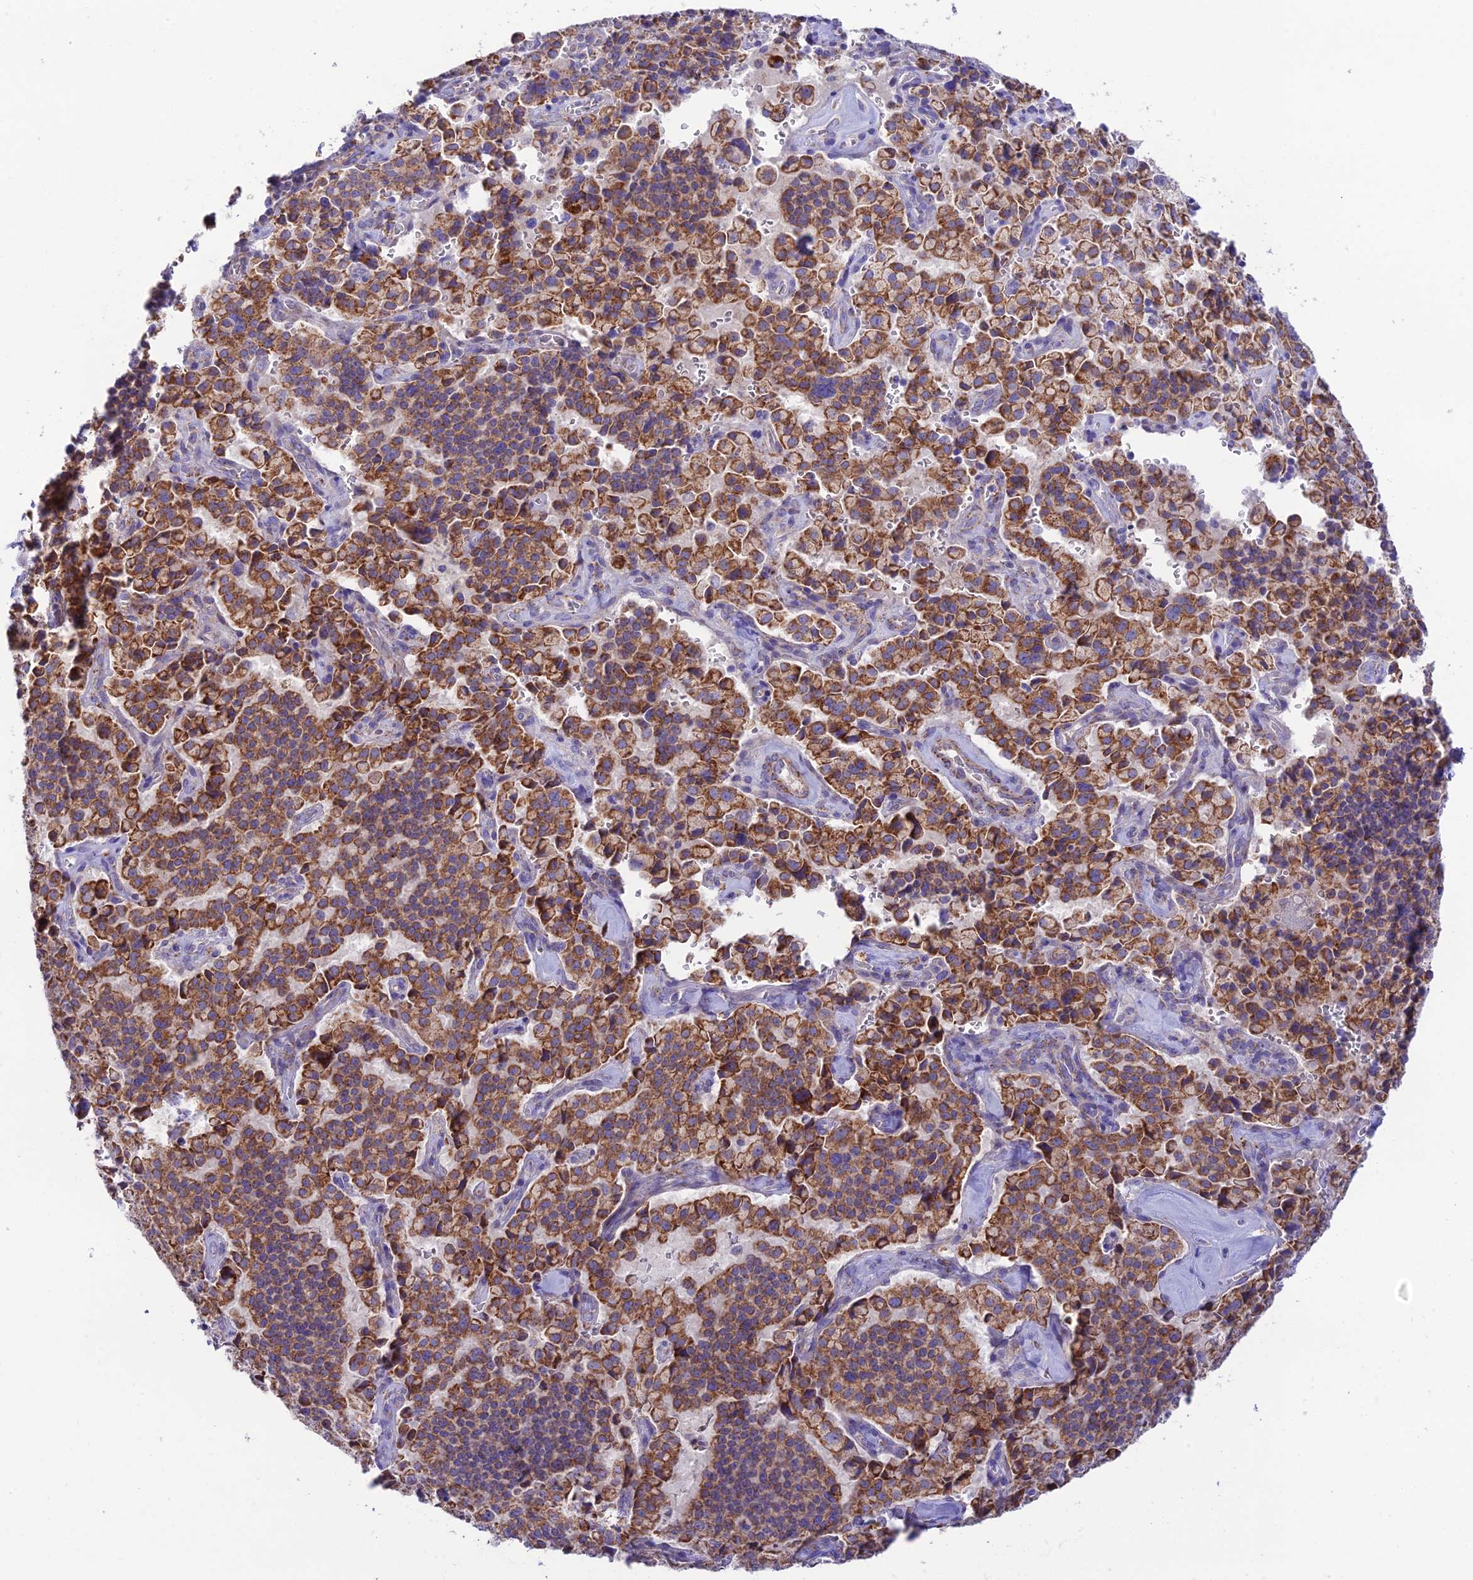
{"staining": {"intensity": "moderate", "quantity": ">75%", "location": "cytoplasmic/membranous"}, "tissue": "pancreatic cancer", "cell_type": "Tumor cells", "image_type": "cancer", "snomed": [{"axis": "morphology", "description": "Adenocarcinoma, NOS"}, {"axis": "topography", "description": "Pancreas"}], "caption": "Protein expression analysis of pancreatic adenocarcinoma exhibits moderate cytoplasmic/membranous expression in about >75% of tumor cells.", "gene": "HSDL2", "patient": {"sex": "male", "age": 65}}